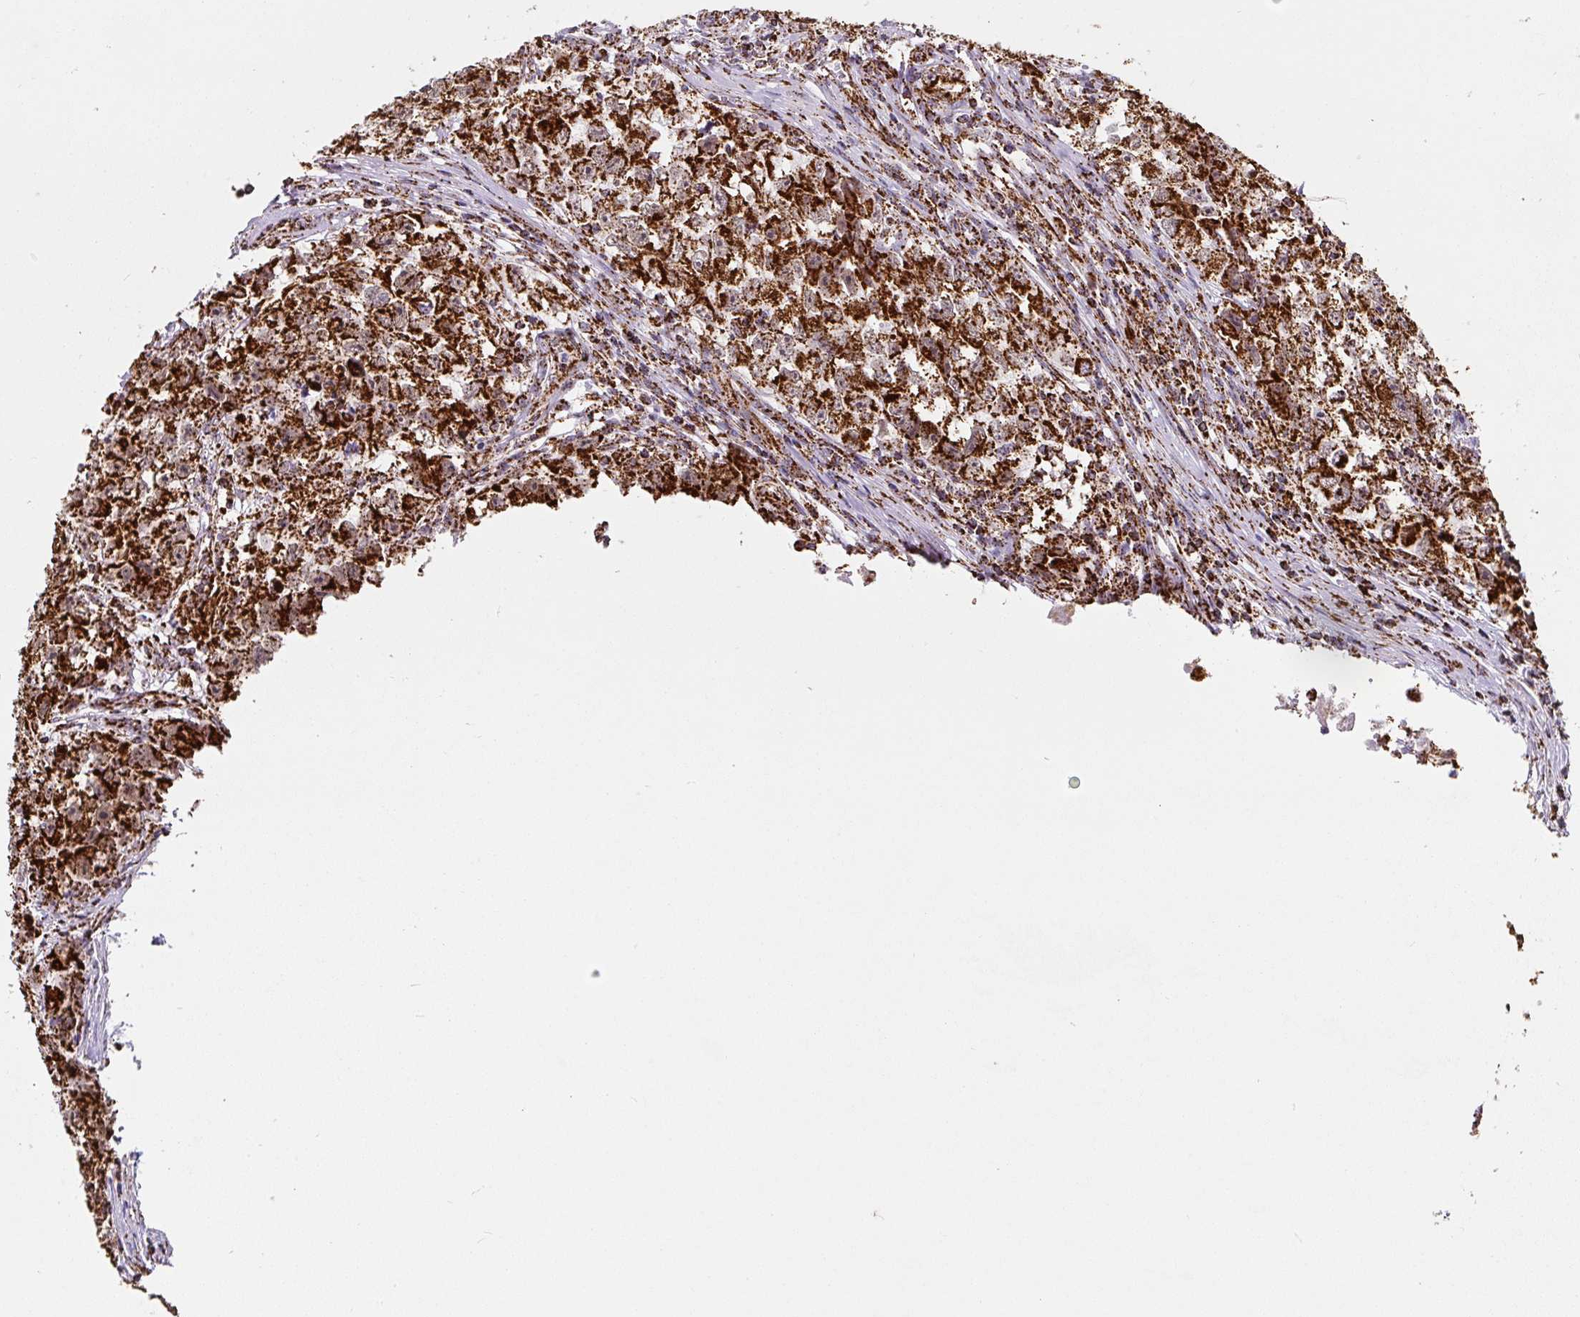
{"staining": {"intensity": "strong", "quantity": ">75%", "location": "cytoplasmic/membranous"}, "tissue": "testis cancer", "cell_type": "Tumor cells", "image_type": "cancer", "snomed": [{"axis": "morphology", "description": "Seminoma, NOS"}, {"axis": "morphology", "description": "Carcinoma, Embryonal, NOS"}, {"axis": "topography", "description": "Testis"}], "caption": "Immunohistochemistry micrograph of testis cancer stained for a protein (brown), which shows high levels of strong cytoplasmic/membranous positivity in approximately >75% of tumor cells.", "gene": "ATP5F1A", "patient": {"sex": "male", "age": 43}}